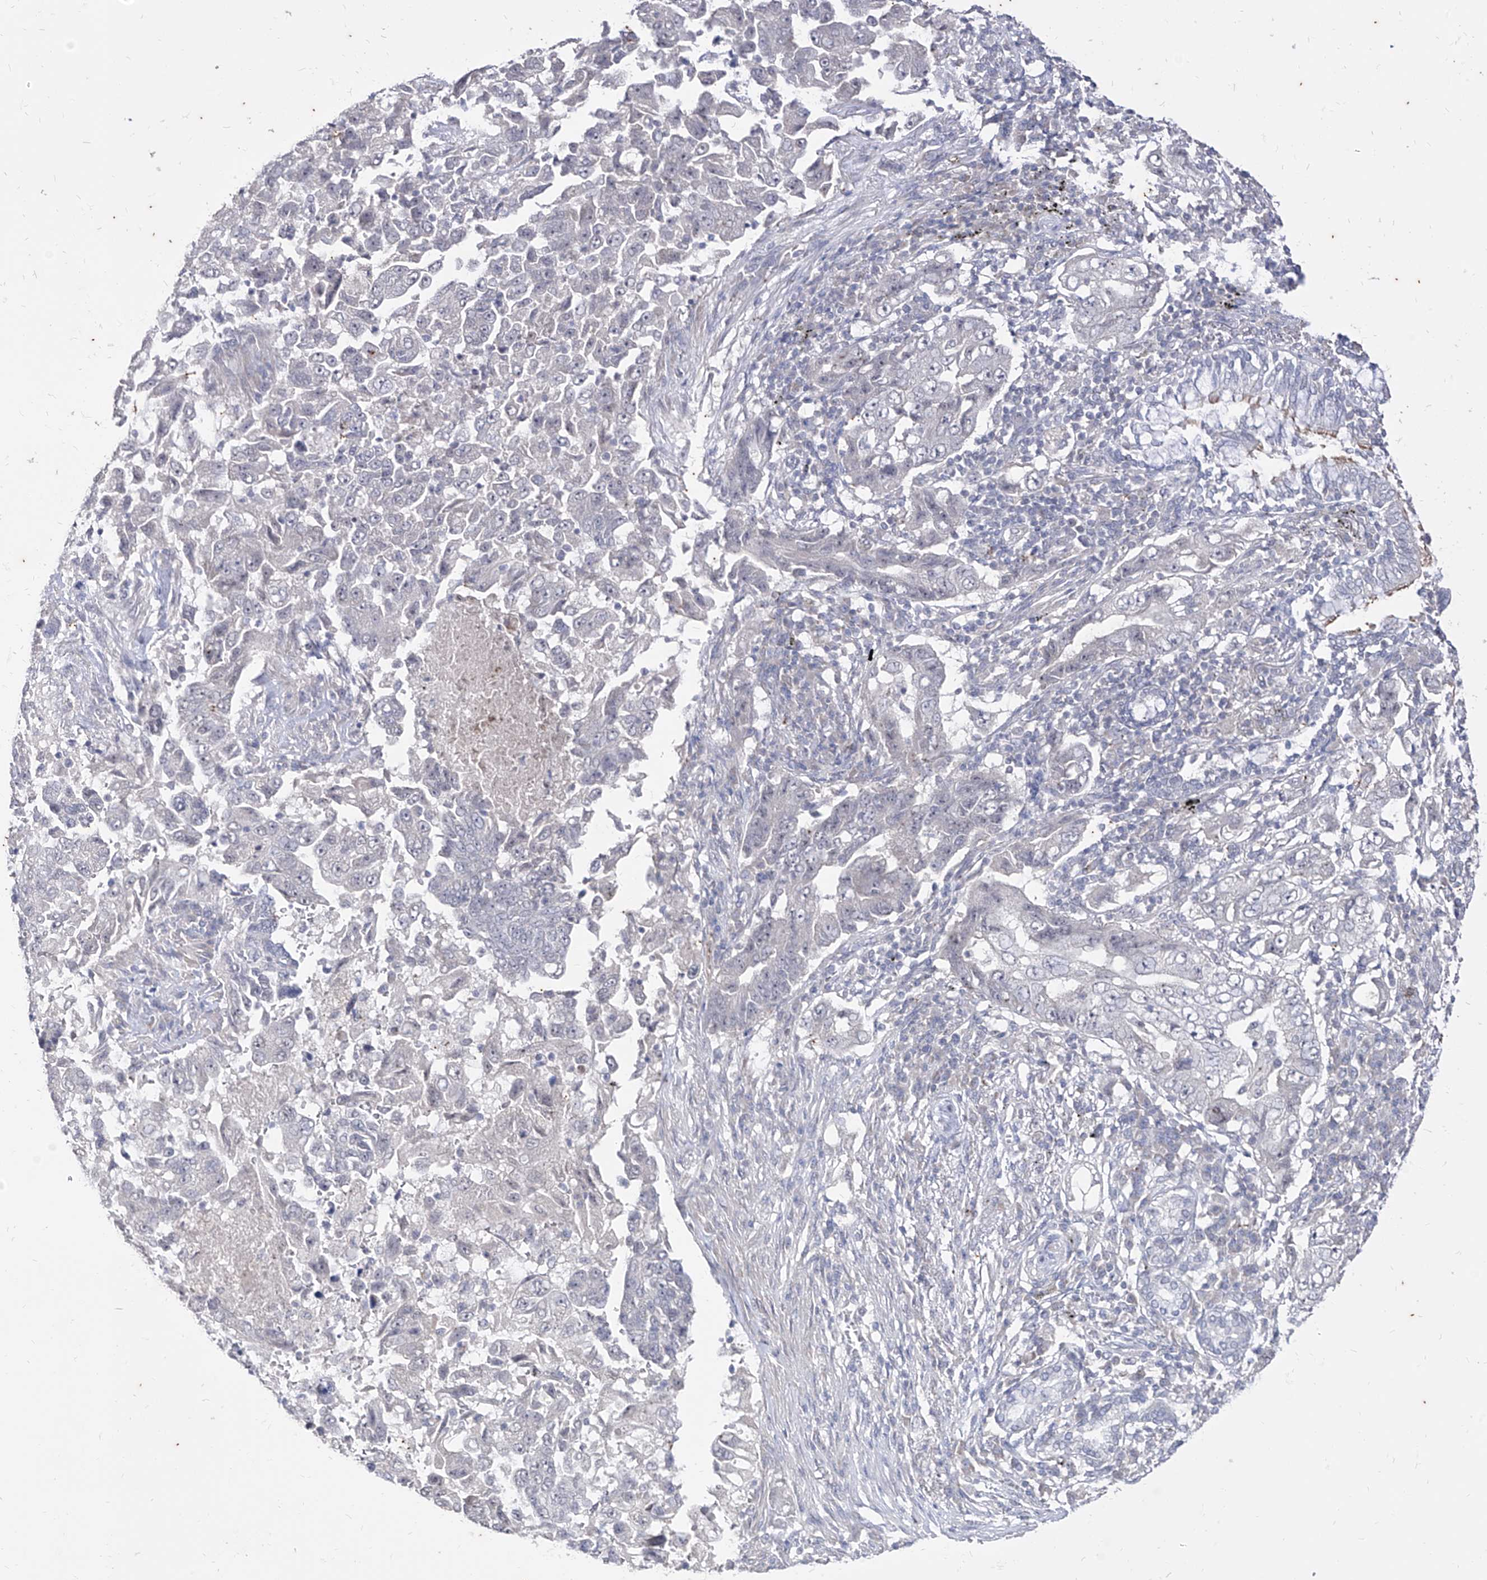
{"staining": {"intensity": "negative", "quantity": "none", "location": "none"}, "tissue": "lung cancer", "cell_type": "Tumor cells", "image_type": "cancer", "snomed": [{"axis": "morphology", "description": "Adenocarcinoma, NOS"}, {"axis": "topography", "description": "Lung"}], "caption": "The histopathology image demonstrates no staining of tumor cells in lung cancer. Brightfield microscopy of IHC stained with DAB (brown) and hematoxylin (blue), captured at high magnification.", "gene": "PHF20L1", "patient": {"sex": "female", "age": 51}}